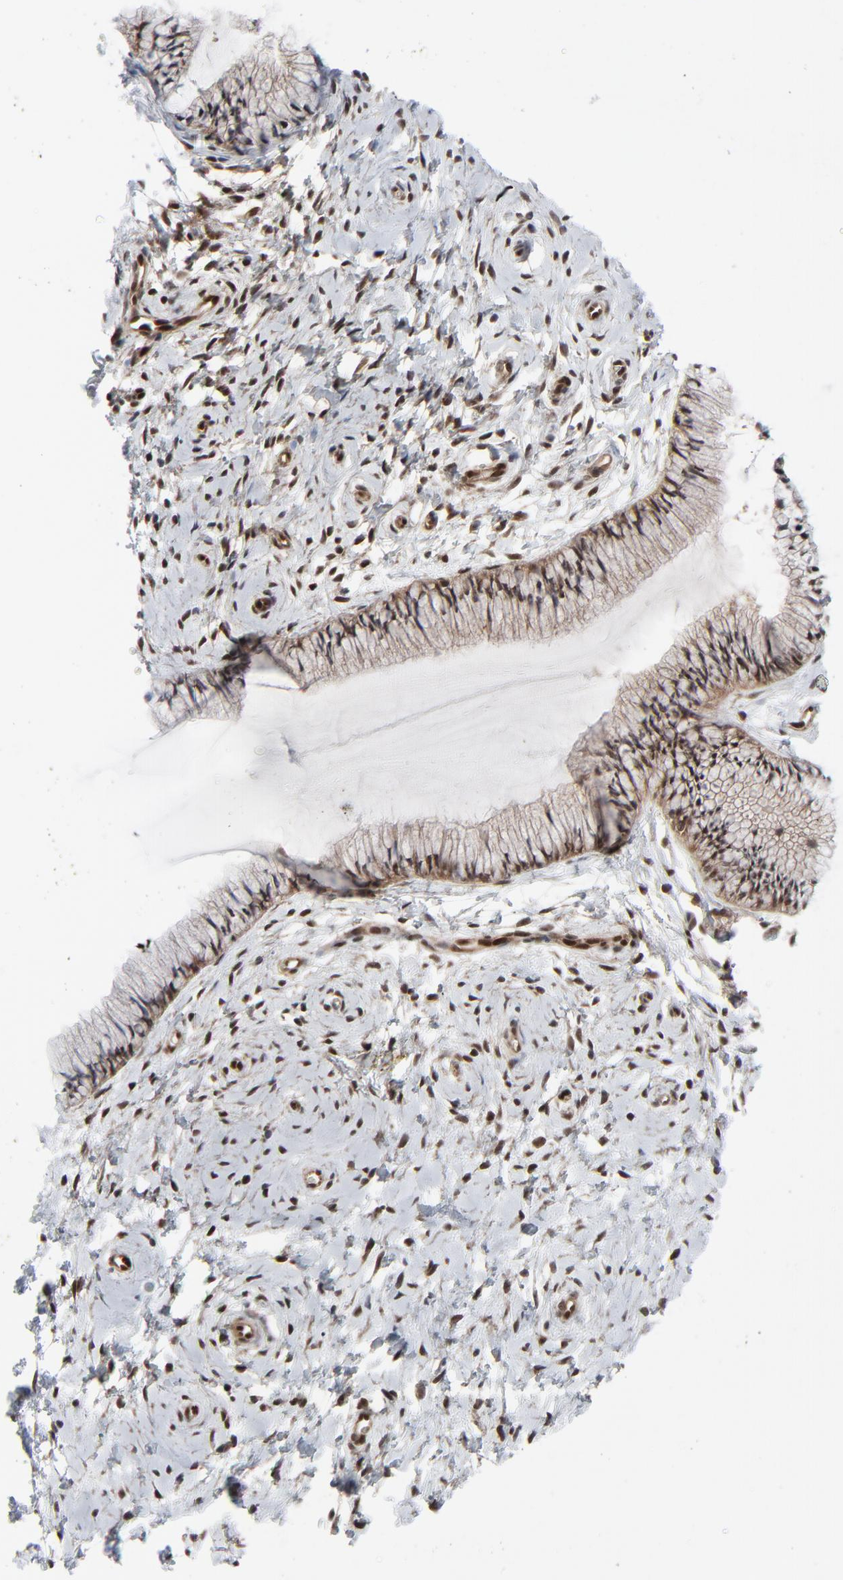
{"staining": {"intensity": "moderate", "quantity": ">75%", "location": "cytoplasmic/membranous,nuclear"}, "tissue": "cervix", "cell_type": "Glandular cells", "image_type": "normal", "snomed": [{"axis": "morphology", "description": "Normal tissue, NOS"}, {"axis": "topography", "description": "Cervix"}], "caption": "Protein staining shows moderate cytoplasmic/membranous,nuclear staining in approximately >75% of glandular cells in normal cervix. (DAB = brown stain, brightfield microscopy at high magnification).", "gene": "AKT1", "patient": {"sex": "female", "age": 46}}